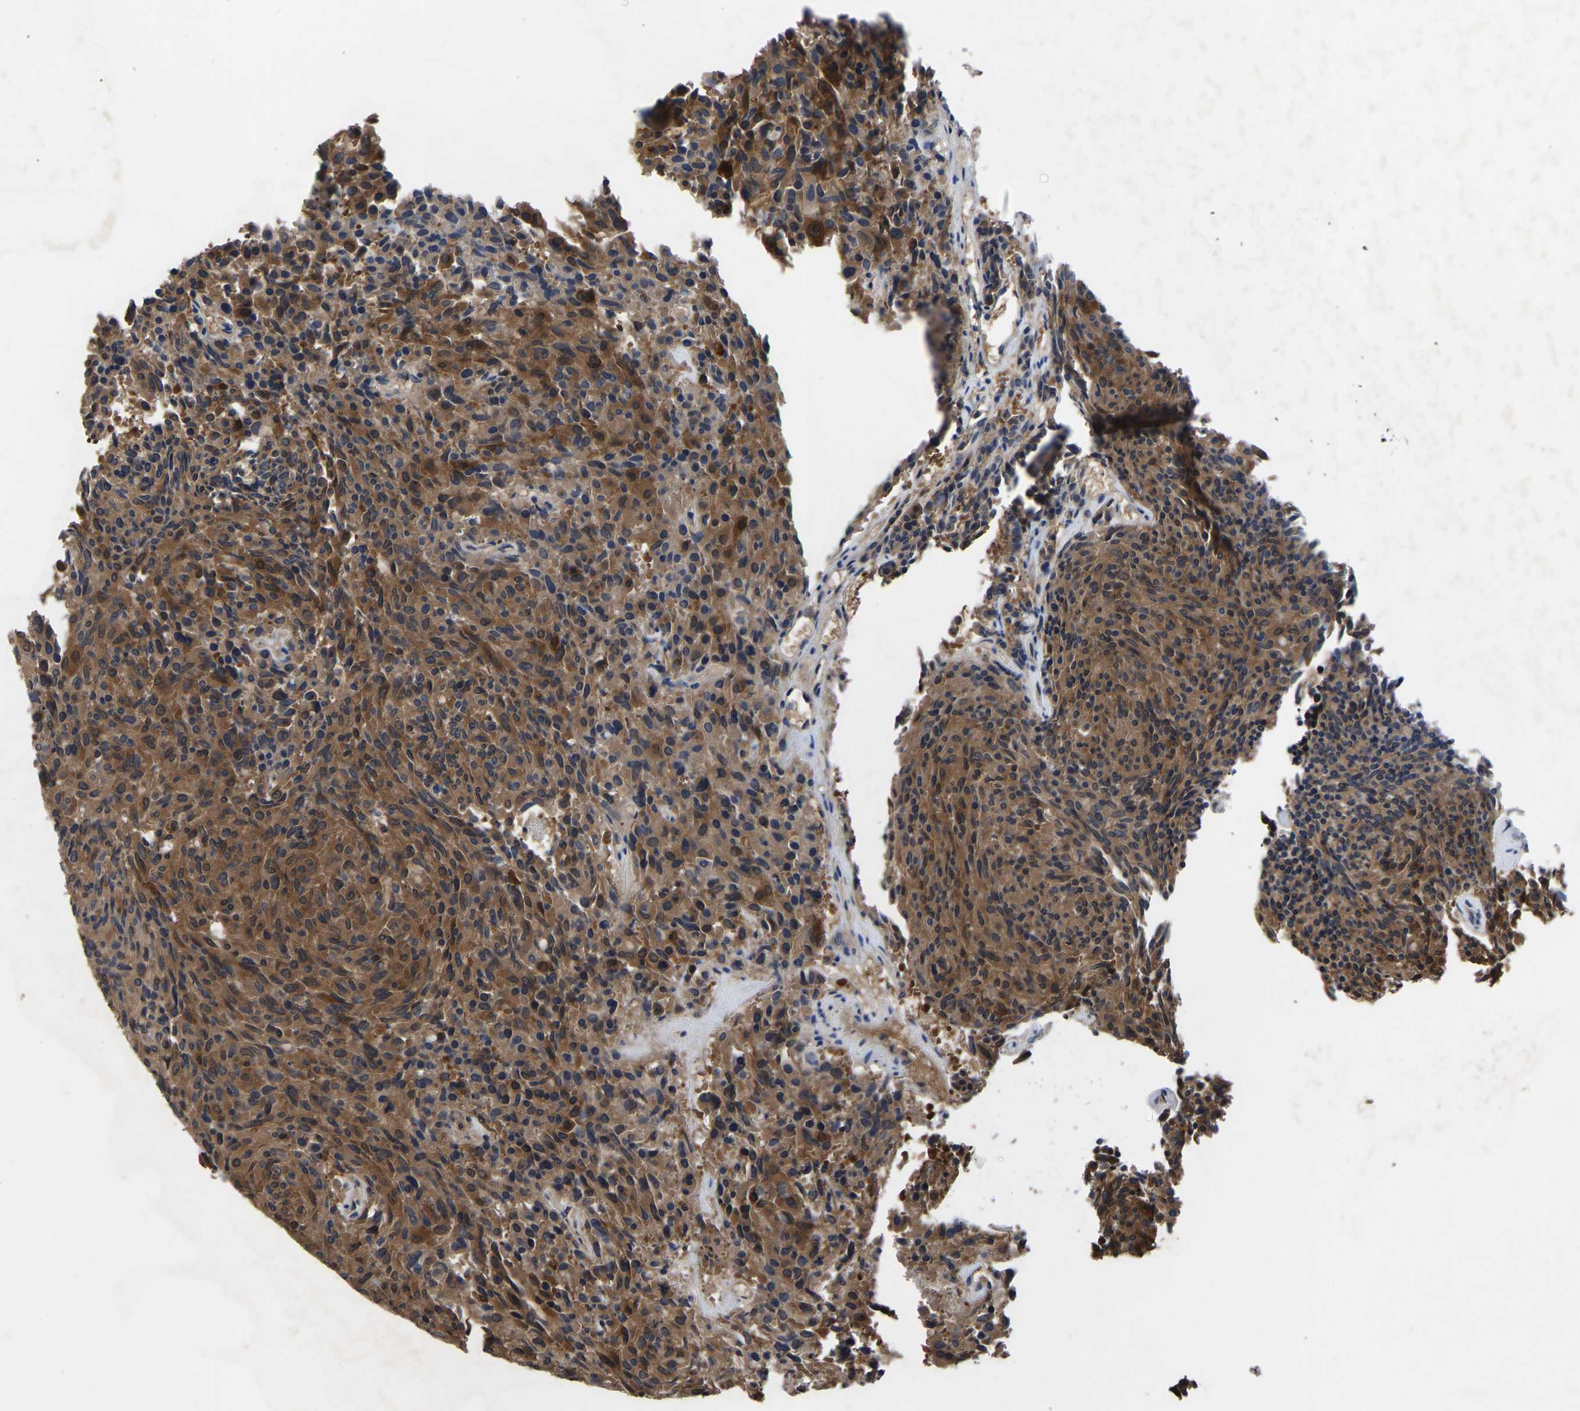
{"staining": {"intensity": "strong", "quantity": ">75%", "location": "cytoplasmic/membranous"}, "tissue": "carcinoid", "cell_type": "Tumor cells", "image_type": "cancer", "snomed": [{"axis": "morphology", "description": "Carcinoid, malignant, NOS"}, {"axis": "topography", "description": "Pancreas"}], "caption": "Protein analysis of carcinoid (malignant) tissue reveals strong cytoplasmic/membranous positivity in about >75% of tumor cells. The staining was performed using DAB, with brown indicating positive protein expression. Nuclei are stained blue with hematoxylin.", "gene": "RBP1", "patient": {"sex": "female", "age": 54}}